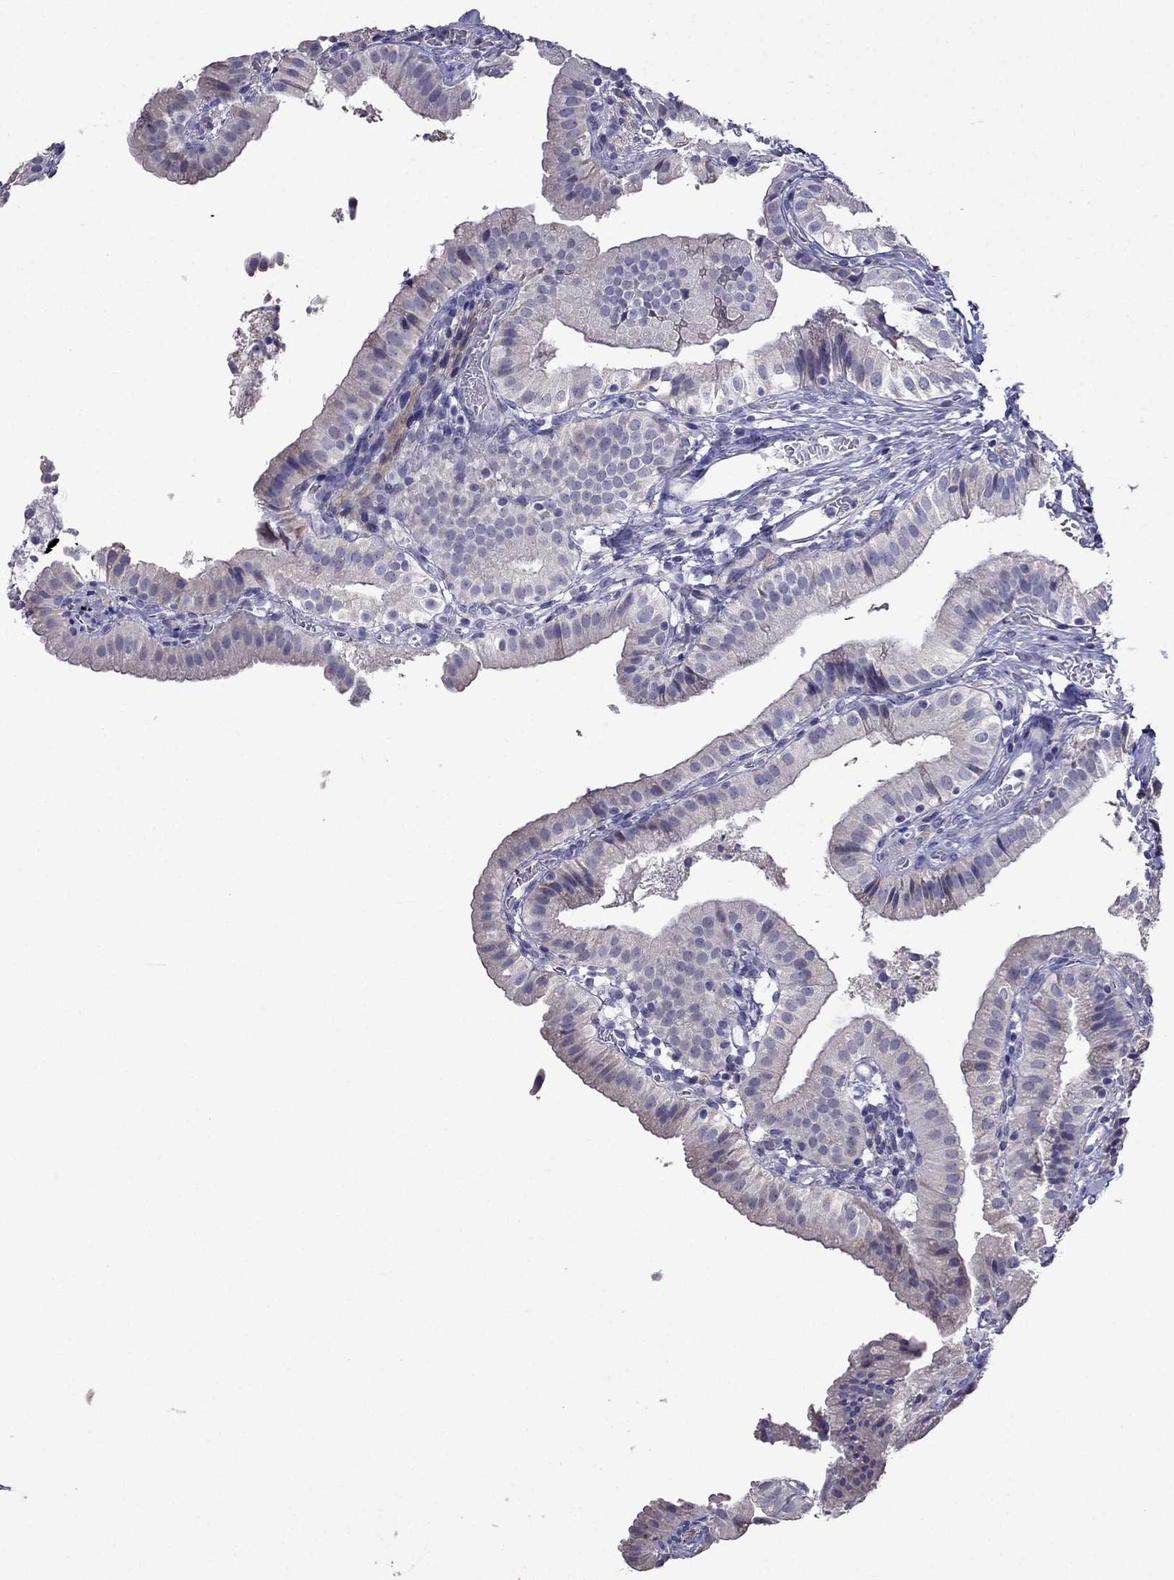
{"staining": {"intensity": "moderate", "quantity": "<25%", "location": "cytoplasmic/membranous"}, "tissue": "gallbladder", "cell_type": "Glandular cells", "image_type": "normal", "snomed": [{"axis": "morphology", "description": "Normal tissue, NOS"}, {"axis": "topography", "description": "Gallbladder"}], "caption": "Unremarkable gallbladder displays moderate cytoplasmic/membranous staining in about <25% of glandular cells, visualized by immunohistochemistry. The staining was performed using DAB to visualize the protein expression in brown, while the nuclei were stained in blue with hematoxylin (Magnification: 20x).", "gene": "AK5", "patient": {"sex": "female", "age": 47}}